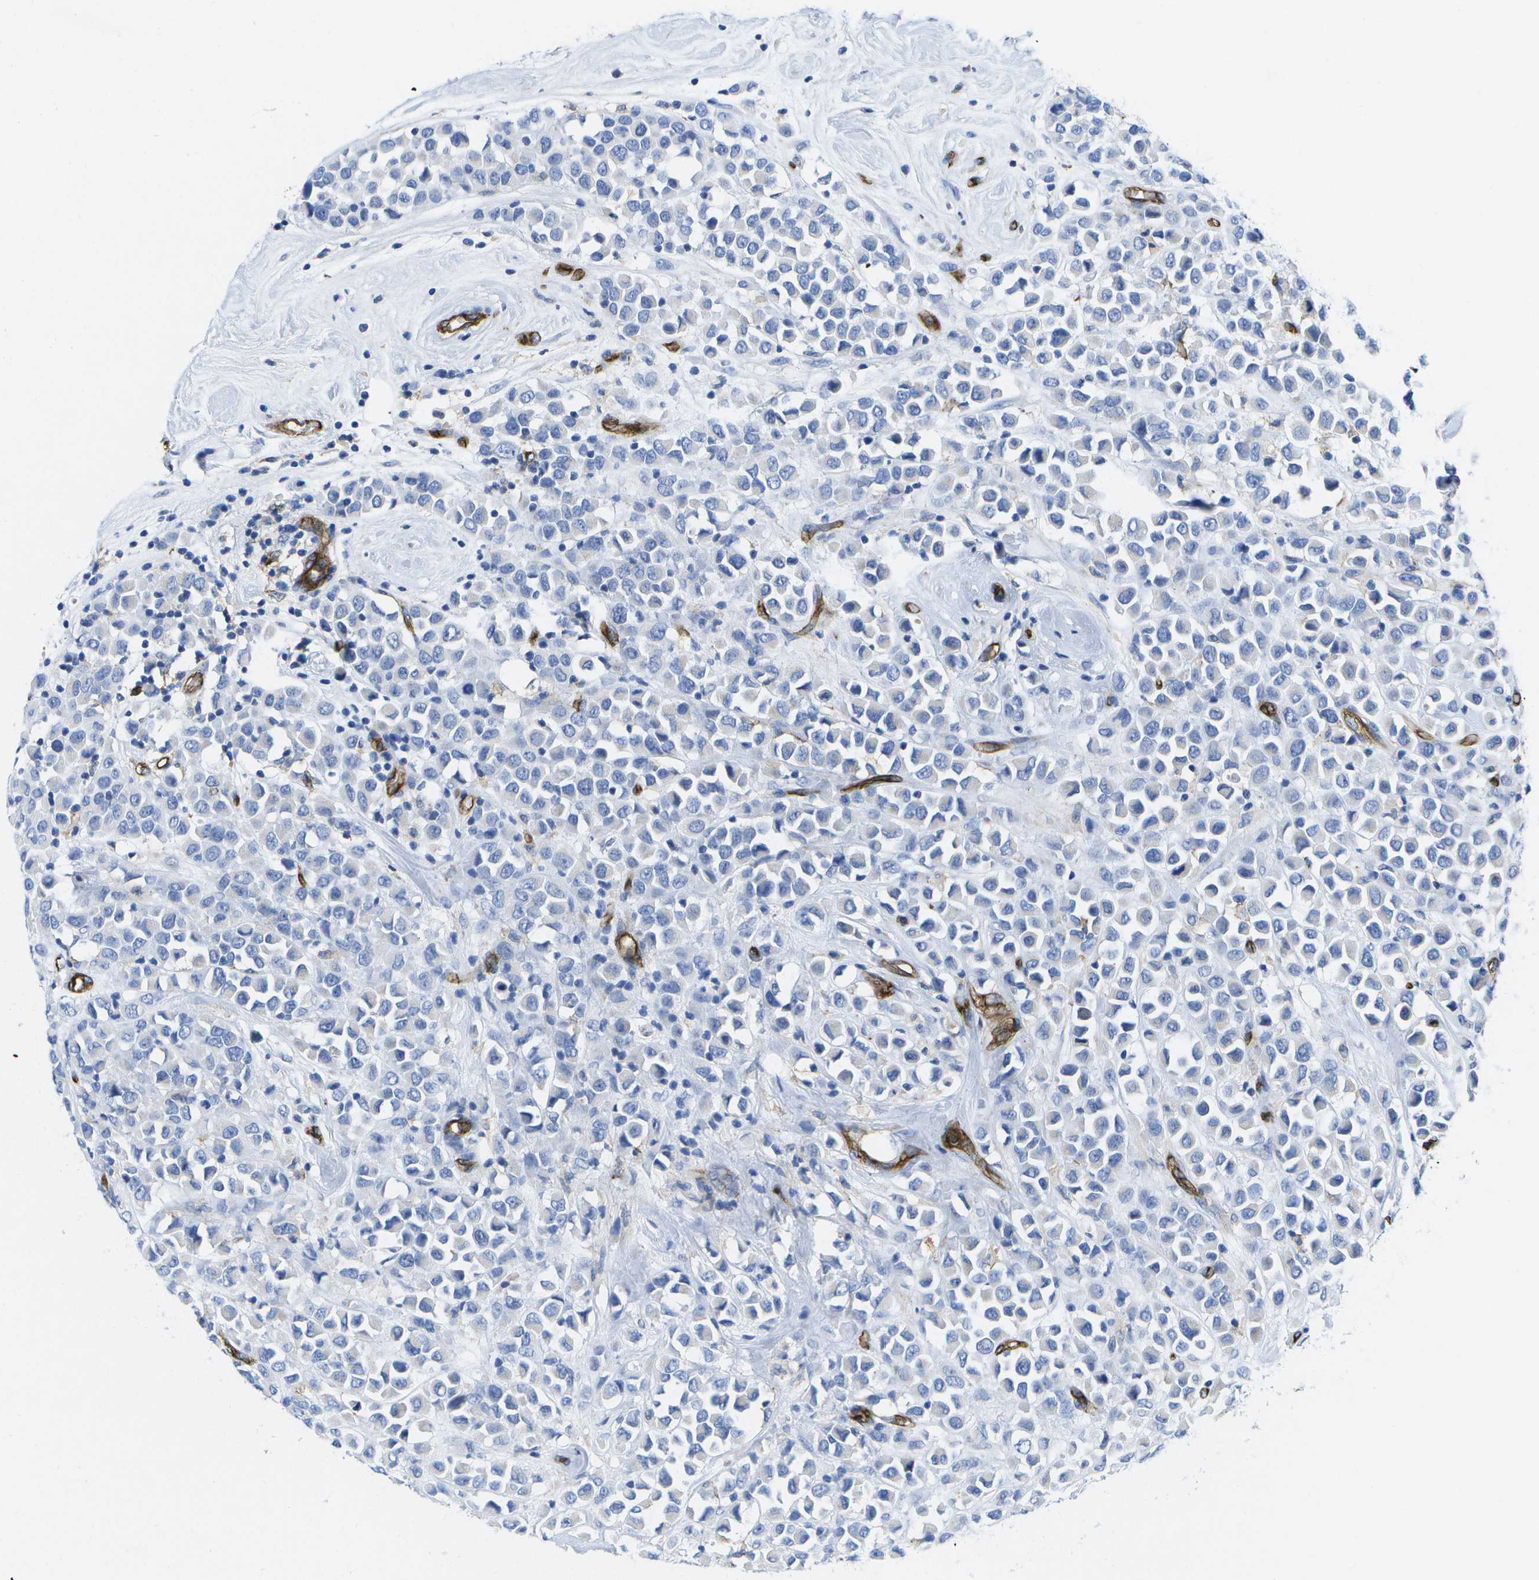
{"staining": {"intensity": "negative", "quantity": "none", "location": "none"}, "tissue": "breast cancer", "cell_type": "Tumor cells", "image_type": "cancer", "snomed": [{"axis": "morphology", "description": "Duct carcinoma"}, {"axis": "topography", "description": "Breast"}], "caption": "Immunohistochemical staining of breast intraductal carcinoma demonstrates no significant staining in tumor cells.", "gene": "DYSF", "patient": {"sex": "female", "age": 61}}